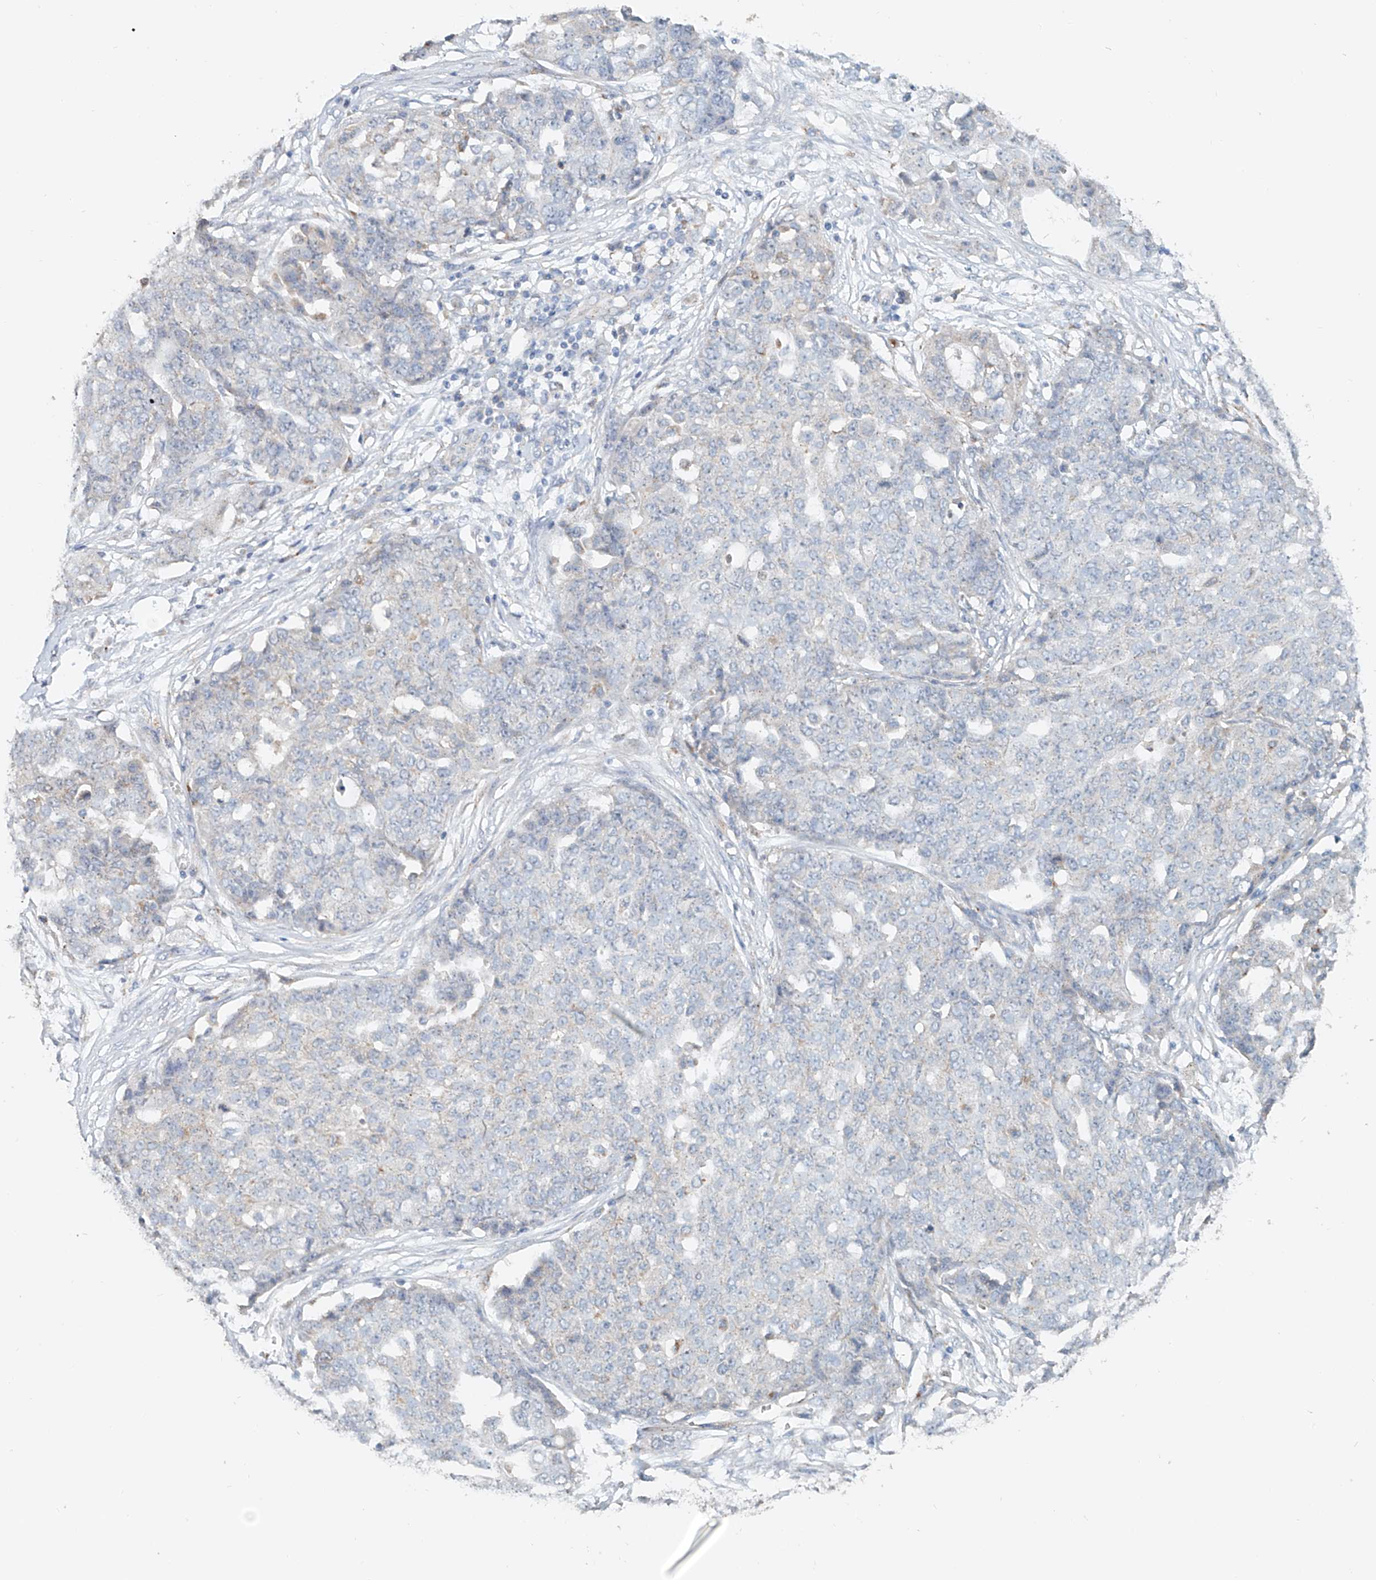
{"staining": {"intensity": "negative", "quantity": "none", "location": "none"}, "tissue": "ovarian cancer", "cell_type": "Tumor cells", "image_type": "cancer", "snomed": [{"axis": "morphology", "description": "Cystadenocarcinoma, serous, NOS"}, {"axis": "topography", "description": "Soft tissue"}, {"axis": "topography", "description": "Ovary"}], "caption": "This photomicrograph is of ovarian cancer (serous cystadenocarcinoma) stained with immunohistochemistry to label a protein in brown with the nuclei are counter-stained blue. There is no expression in tumor cells. (DAB (3,3'-diaminobenzidine) IHC visualized using brightfield microscopy, high magnification).", "gene": "TRIM47", "patient": {"sex": "female", "age": 57}}